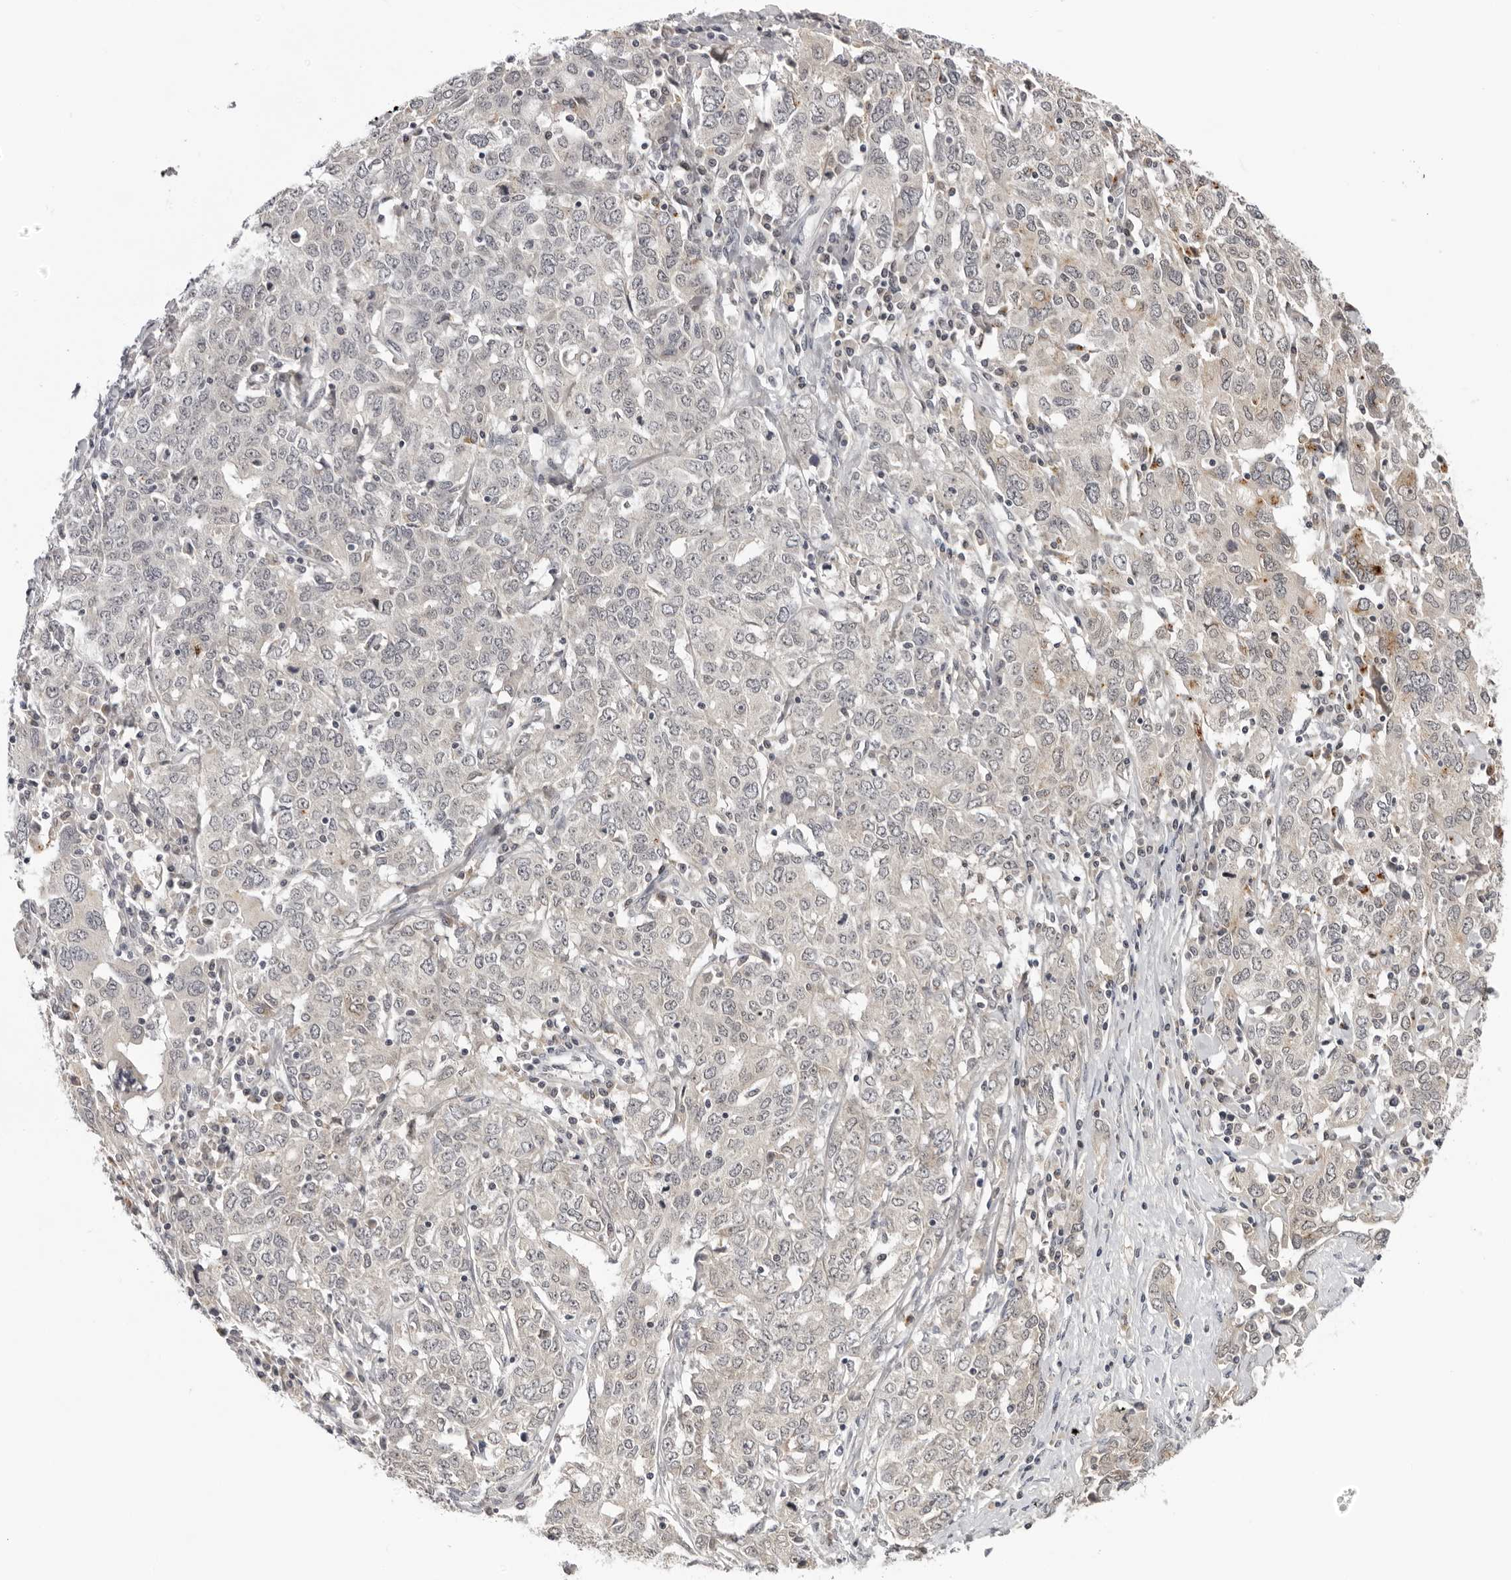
{"staining": {"intensity": "negative", "quantity": "none", "location": "none"}, "tissue": "ovarian cancer", "cell_type": "Tumor cells", "image_type": "cancer", "snomed": [{"axis": "morphology", "description": "Carcinoma, endometroid"}, {"axis": "topography", "description": "Ovary"}], "caption": "Image shows no protein staining in tumor cells of endometroid carcinoma (ovarian) tissue. (DAB (3,3'-diaminobenzidine) immunohistochemistry, high magnification).", "gene": "PRUNE1", "patient": {"sex": "female", "age": 62}}